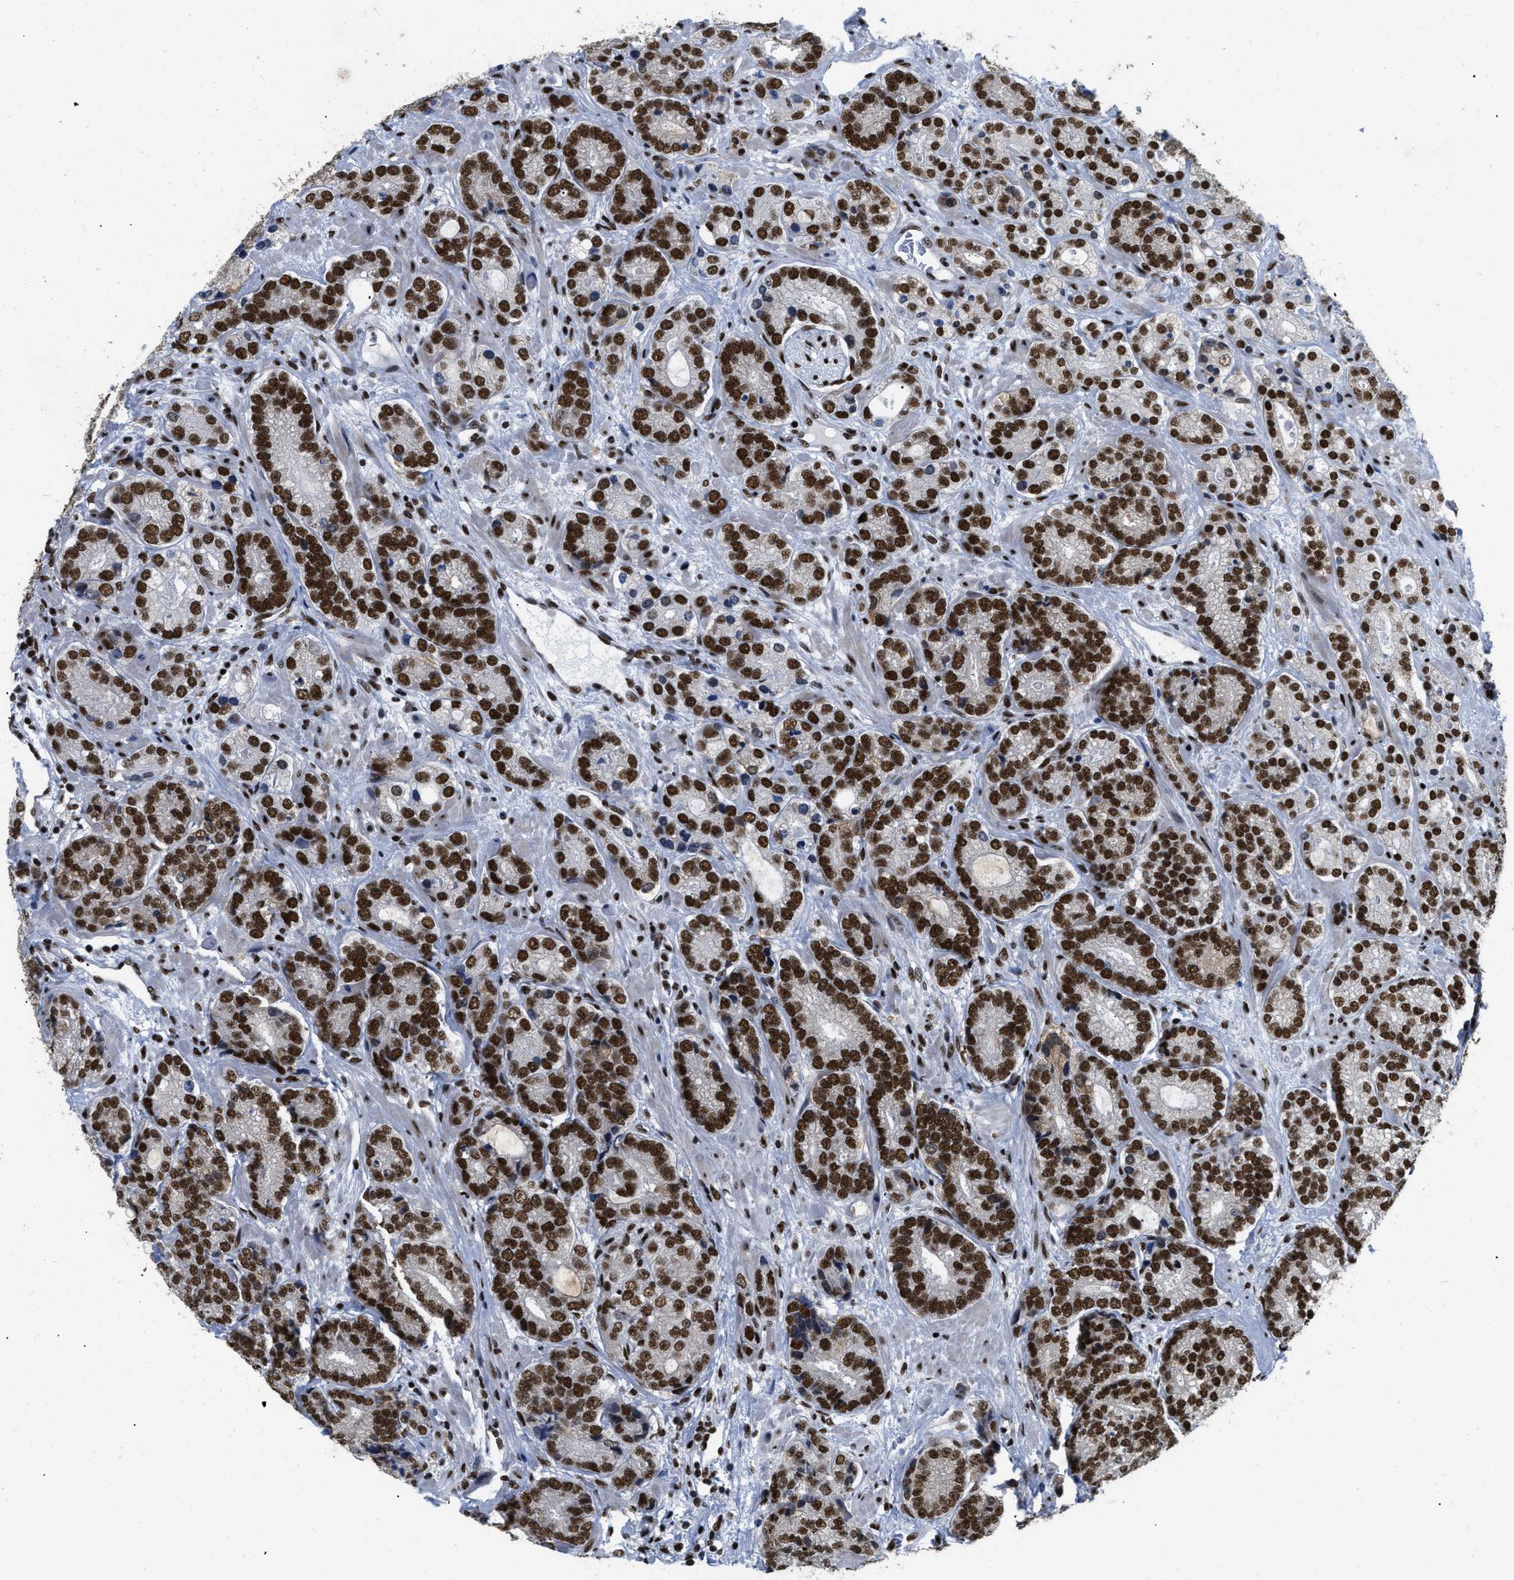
{"staining": {"intensity": "strong", "quantity": ">75%", "location": "nuclear"}, "tissue": "prostate cancer", "cell_type": "Tumor cells", "image_type": "cancer", "snomed": [{"axis": "morphology", "description": "Adenocarcinoma, High grade"}, {"axis": "topography", "description": "Prostate"}], "caption": "Prostate cancer tissue exhibits strong nuclear expression in approximately >75% of tumor cells, visualized by immunohistochemistry.", "gene": "CREB1", "patient": {"sex": "male", "age": 61}}